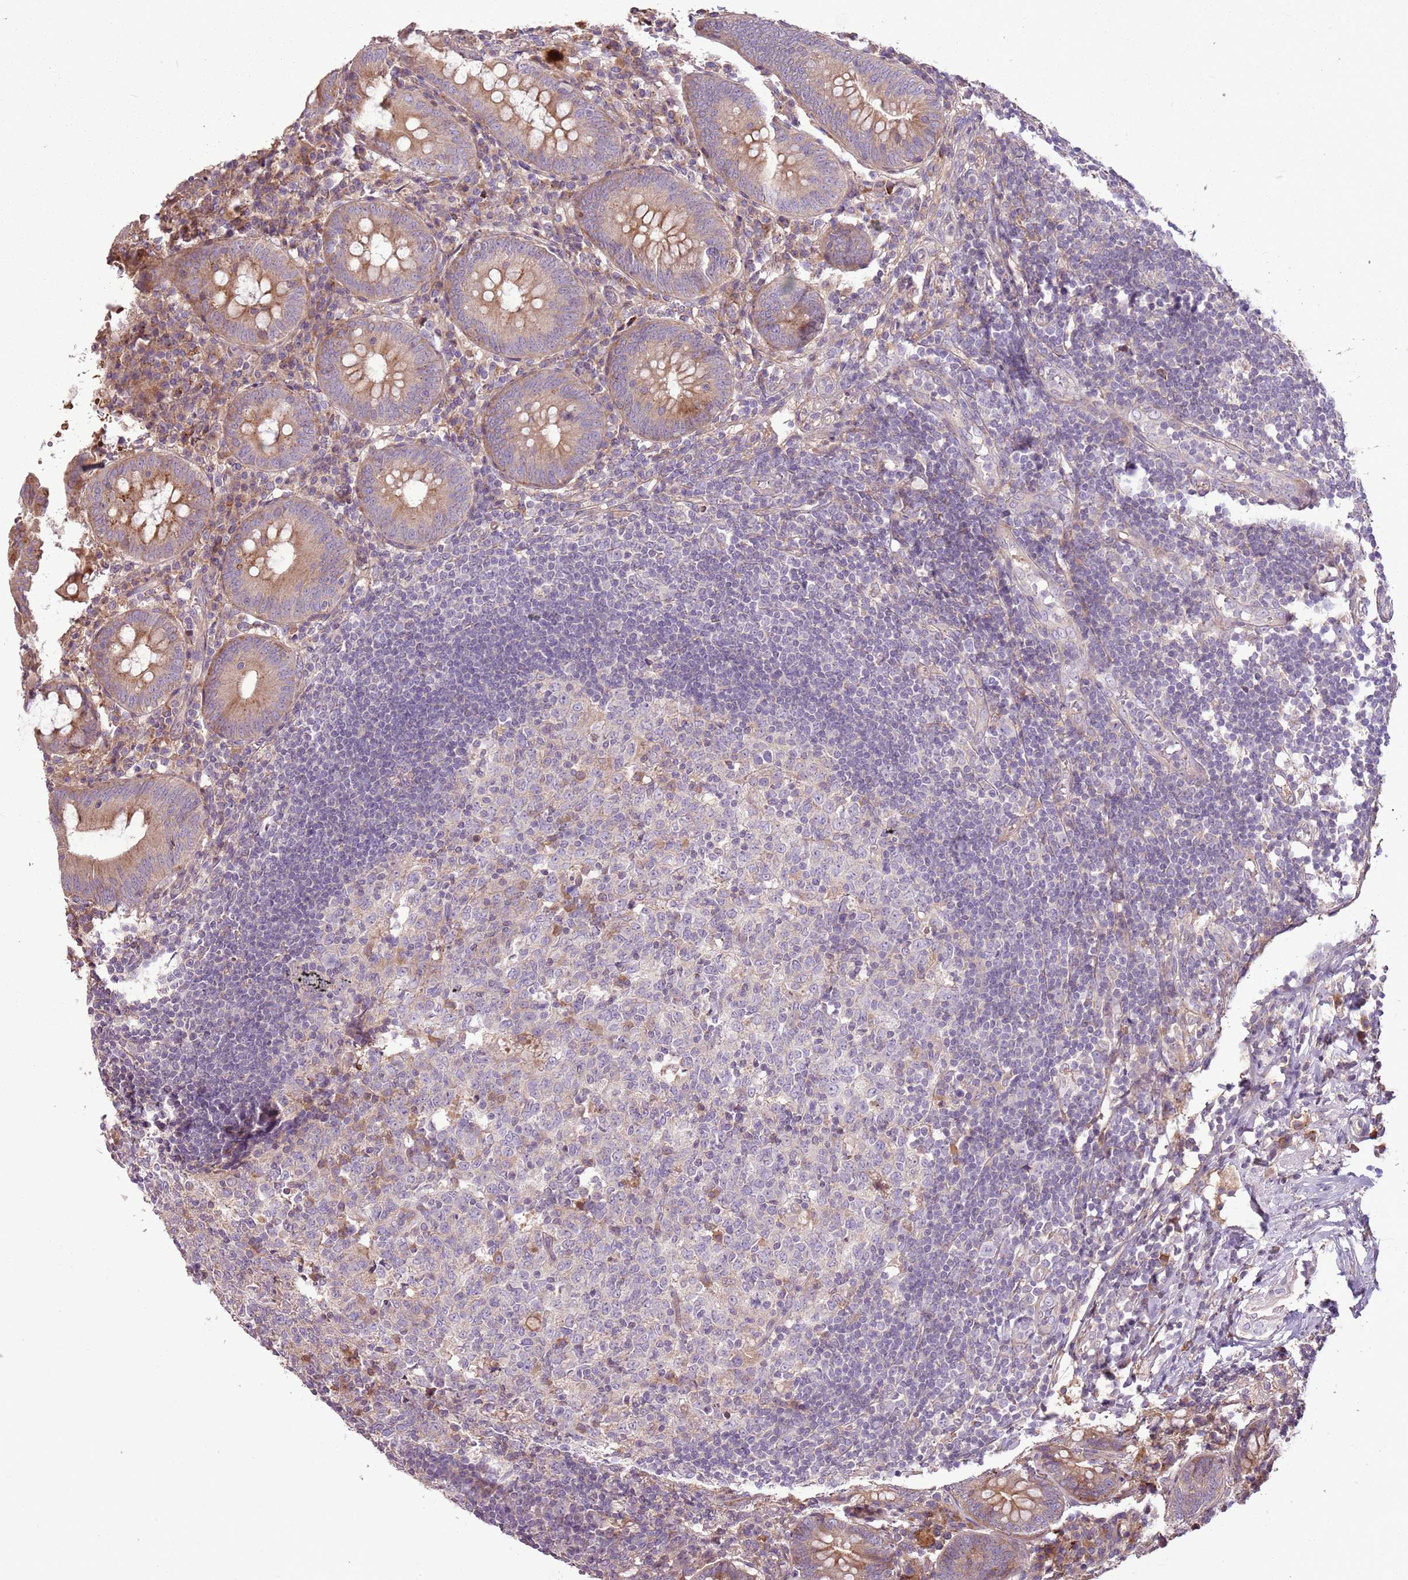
{"staining": {"intensity": "moderate", "quantity": ">75%", "location": "cytoplasmic/membranous"}, "tissue": "appendix", "cell_type": "Glandular cells", "image_type": "normal", "snomed": [{"axis": "morphology", "description": "Normal tissue, NOS"}, {"axis": "topography", "description": "Appendix"}], "caption": "A medium amount of moderate cytoplasmic/membranous expression is identified in approximately >75% of glandular cells in unremarkable appendix. Nuclei are stained in blue.", "gene": "ANKRD24", "patient": {"sex": "female", "age": 54}}